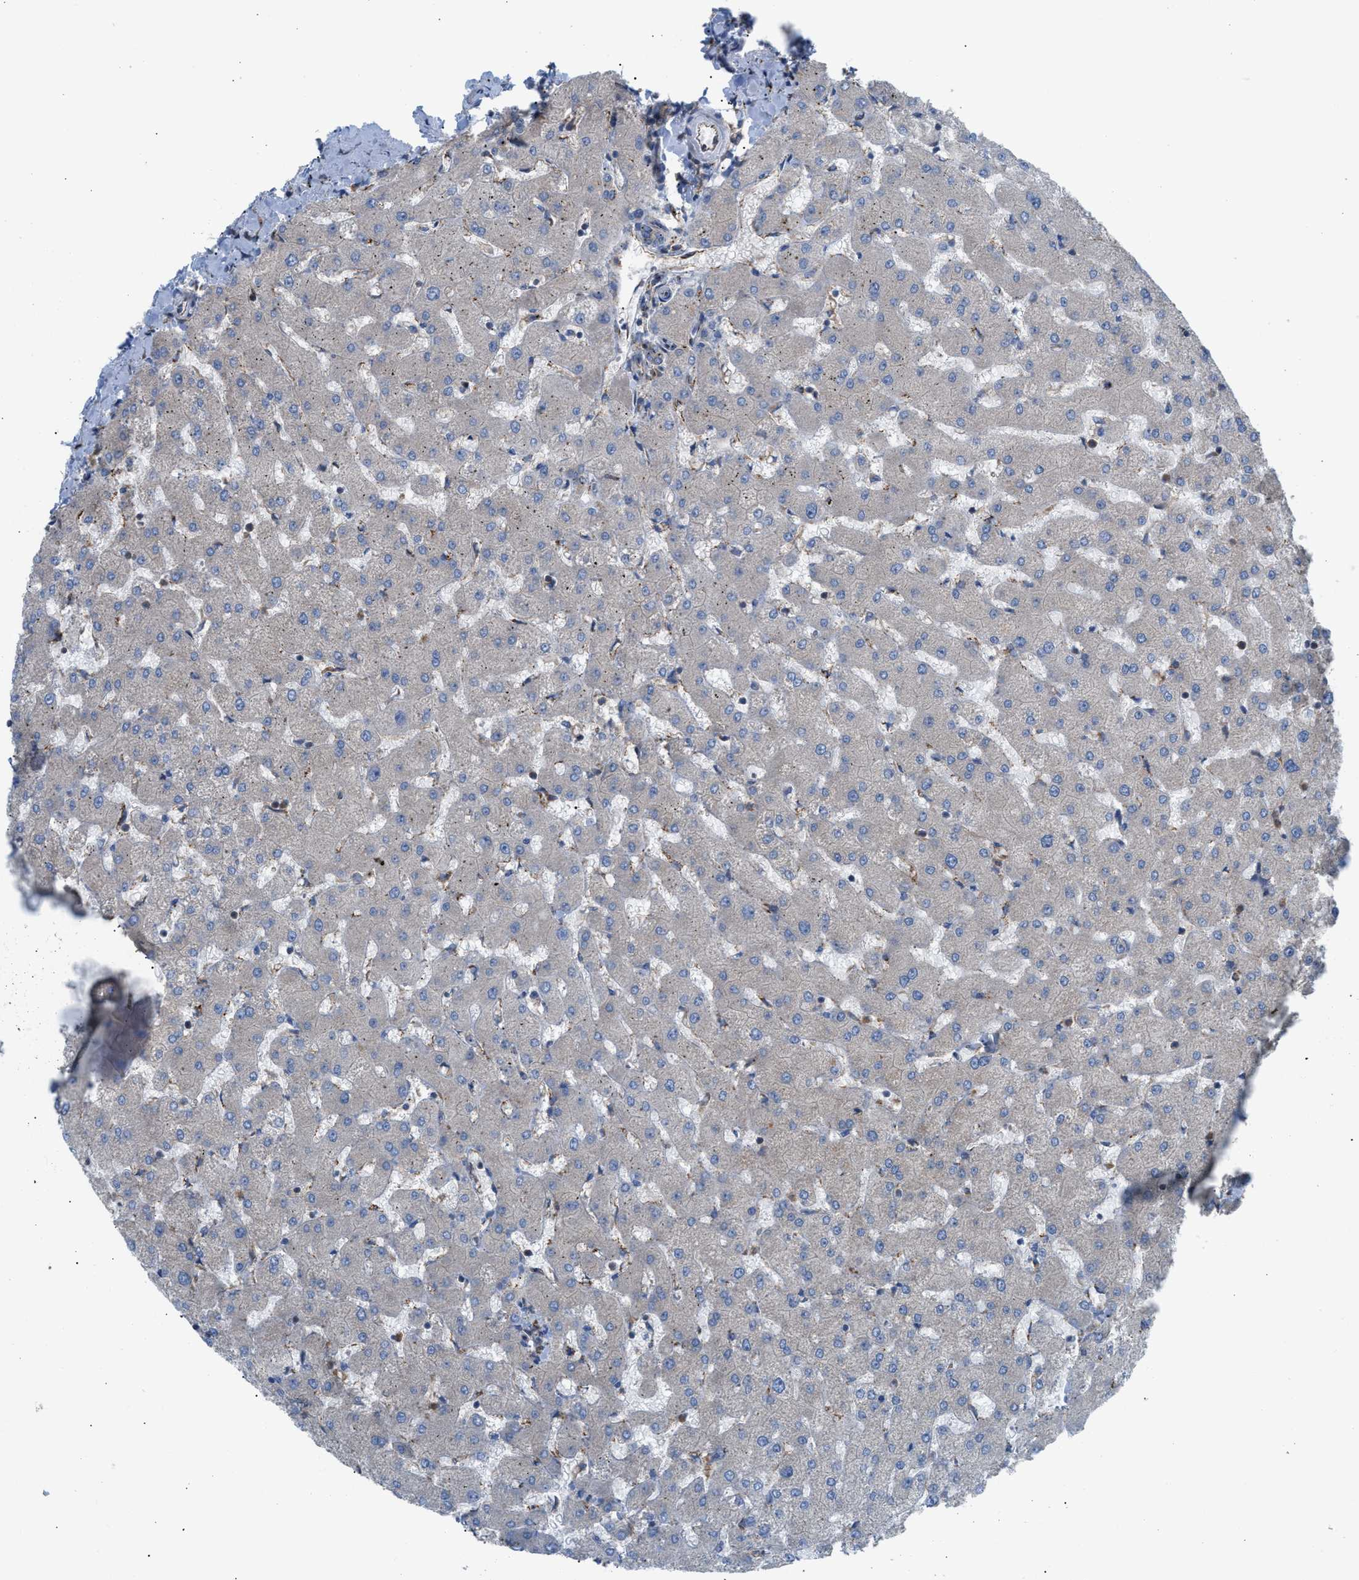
{"staining": {"intensity": "weak", "quantity": ">75%", "location": "cytoplasmic/membranous"}, "tissue": "liver", "cell_type": "Cholangiocytes", "image_type": "normal", "snomed": [{"axis": "morphology", "description": "Normal tissue, NOS"}, {"axis": "topography", "description": "Liver"}], "caption": "This image displays benign liver stained with immunohistochemistry to label a protein in brown. The cytoplasmic/membranous of cholangiocytes show weak positivity for the protein. Nuclei are counter-stained blue.", "gene": "TBC1D15", "patient": {"sex": "female", "age": 63}}